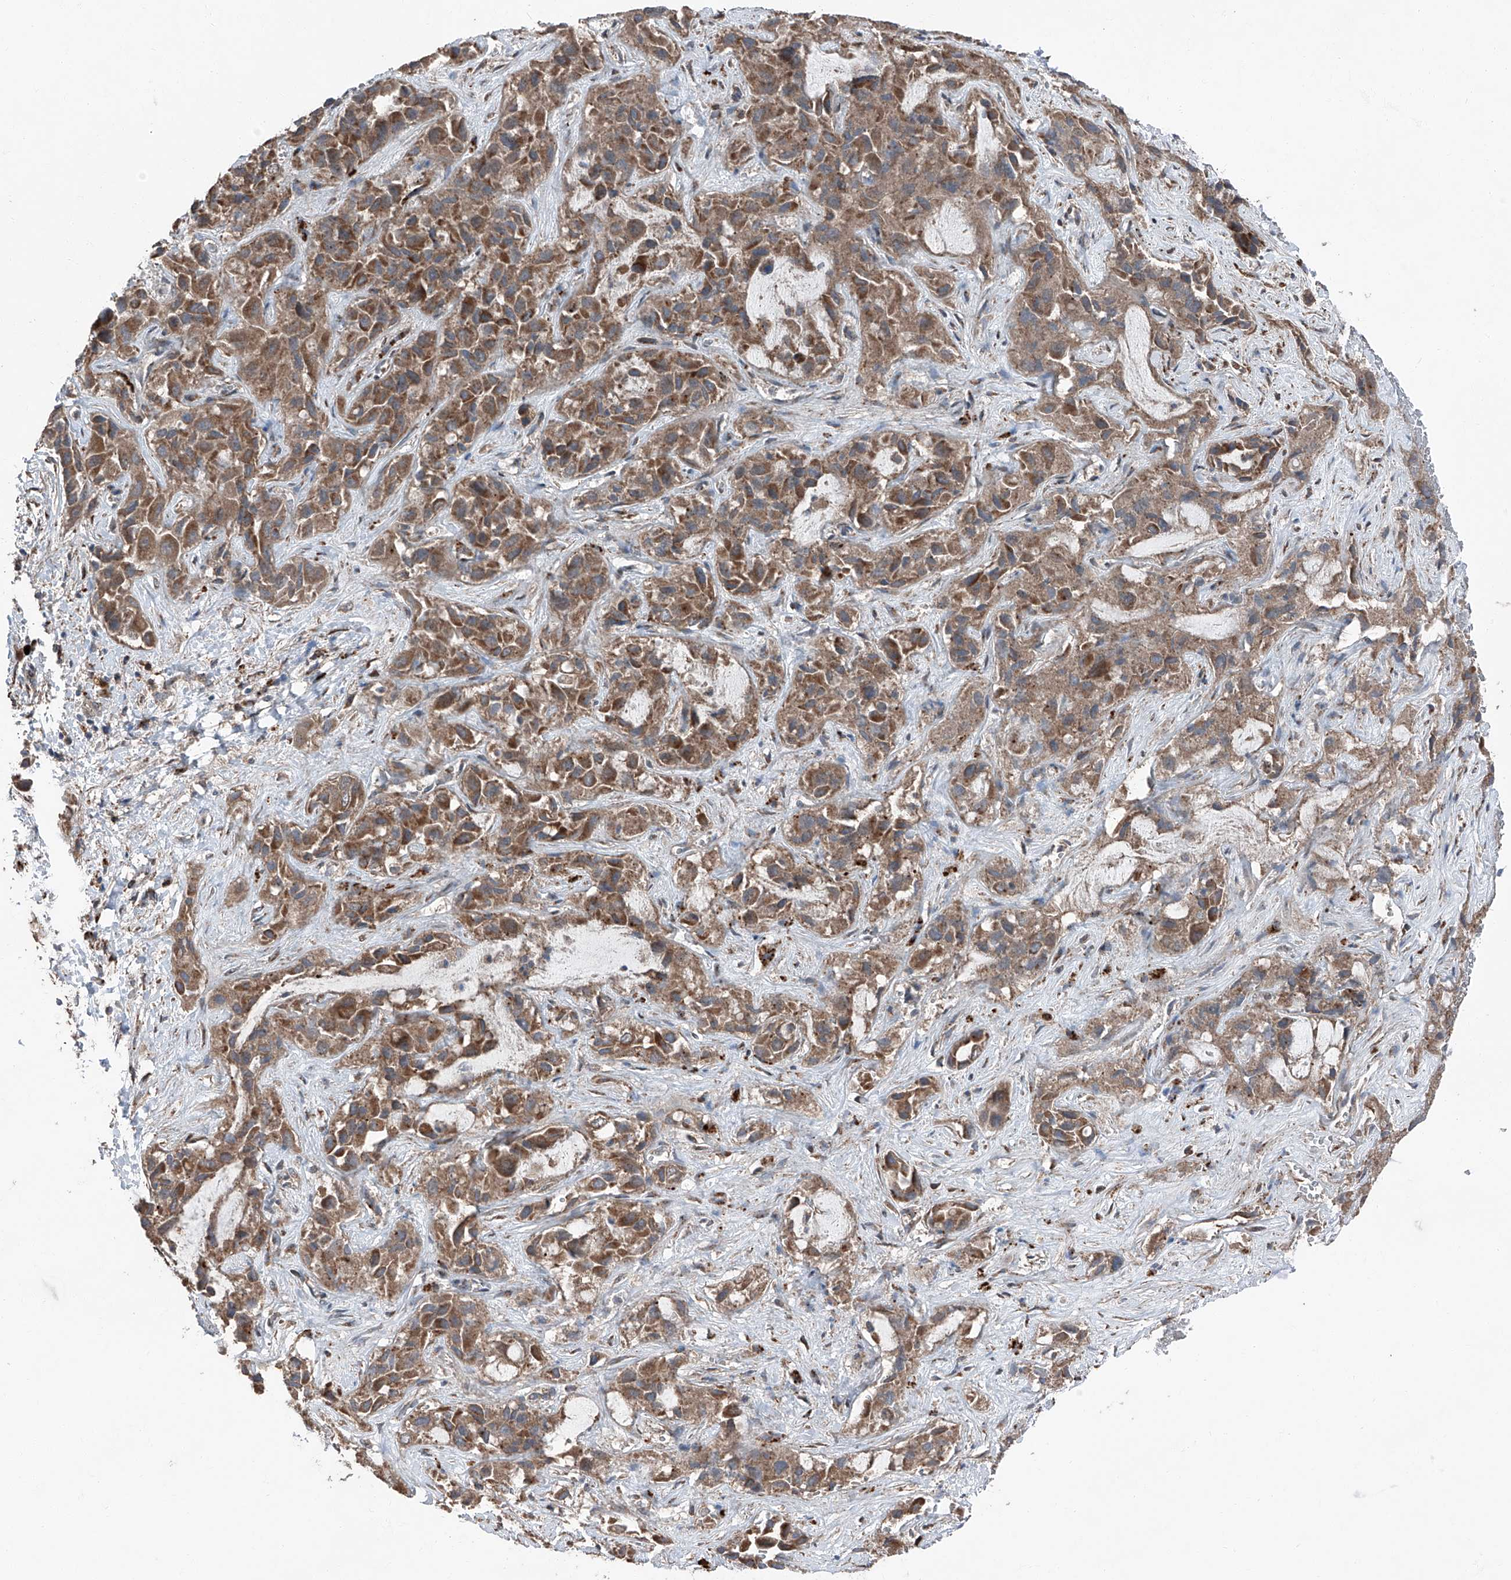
{"staining": {"intensity": "moderate", "quantity": ">75%", "location": "cytoplasmic/membranous"}, "tissue": "liver cancer", "cell_type": "Tumor cells", "image_type": "cancer", "snomed": [{"axis": "morphology", "description": "Cholangiocarcinoma"}, {"axis": "topography", "description": "Liver"}], "caption": "The immunohistochemical stain labels moderate cytoplasmic/membranous positivity in tumor cells of liver cancer tissue.", "gene": "LIMK1", "patient": {"sex": "female", "age": 52}}